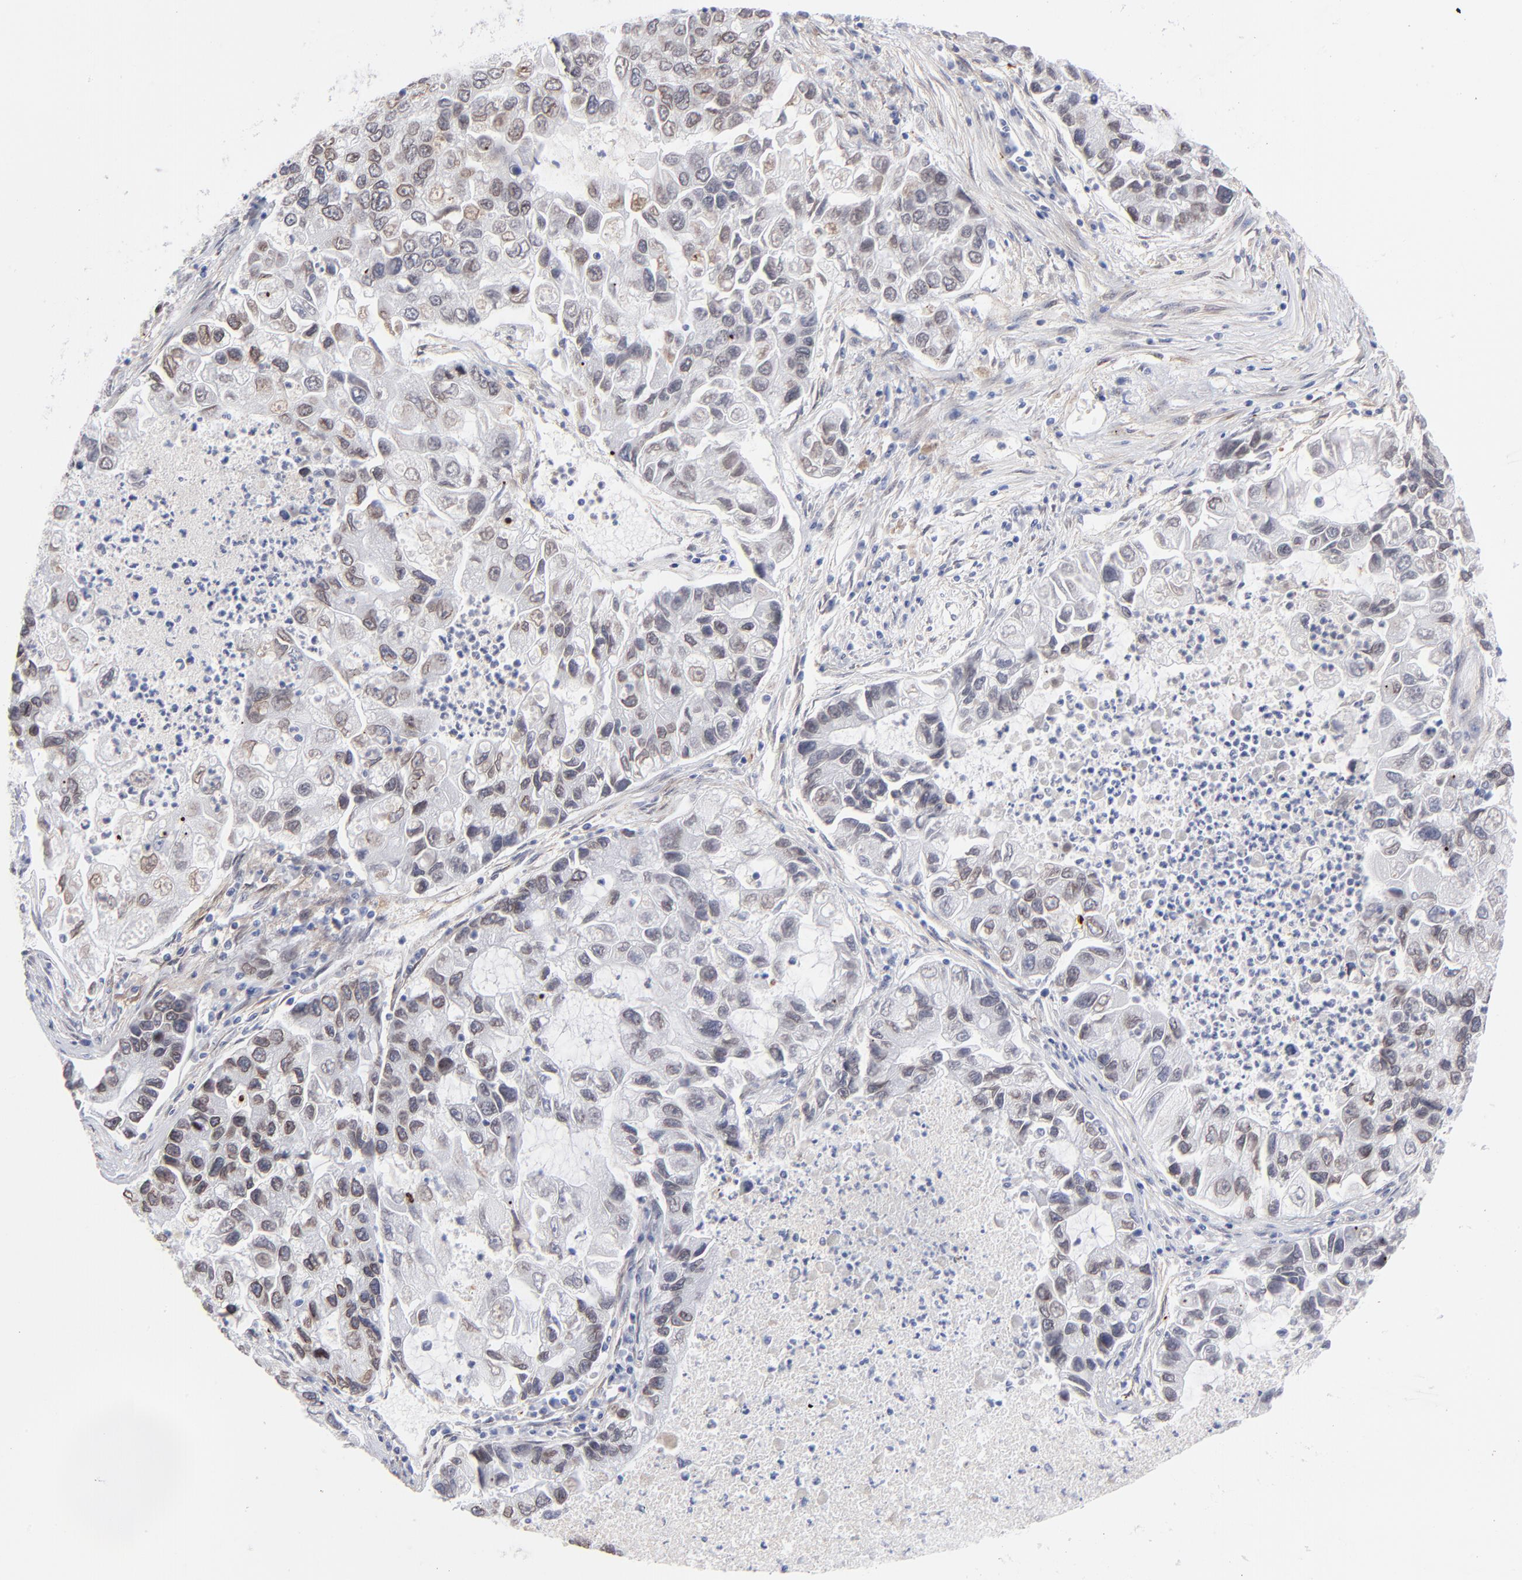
{"staining": {"intensity": "moderate", "quantity": "<25%", "location": "cytoplasmic/membranous,nuclear"}, "tissue": "lung cancer", "cell_type": "Tumor cells", "image_type": "cancer", "snomed": [{"axis": "morphology", "description": "Adenocarcinoma, NOS"}, {"axis": "topography", "description": "Lung"}], "caption": "High-magnification brightfield microscopy of lung cancer (adenocarcinoma) stained with DAB (3,3'-diaminobenzidine) (brown) and counterstained with hematoxylin (blue). tumor cells exhibit moderate cytoplasmic/membranous and nuclear positivity is identified in about<25% of cells. Nuclei are stained in blue.", "gene": "PDGFRB", "patient": {"sex": "female", "age": 51}}